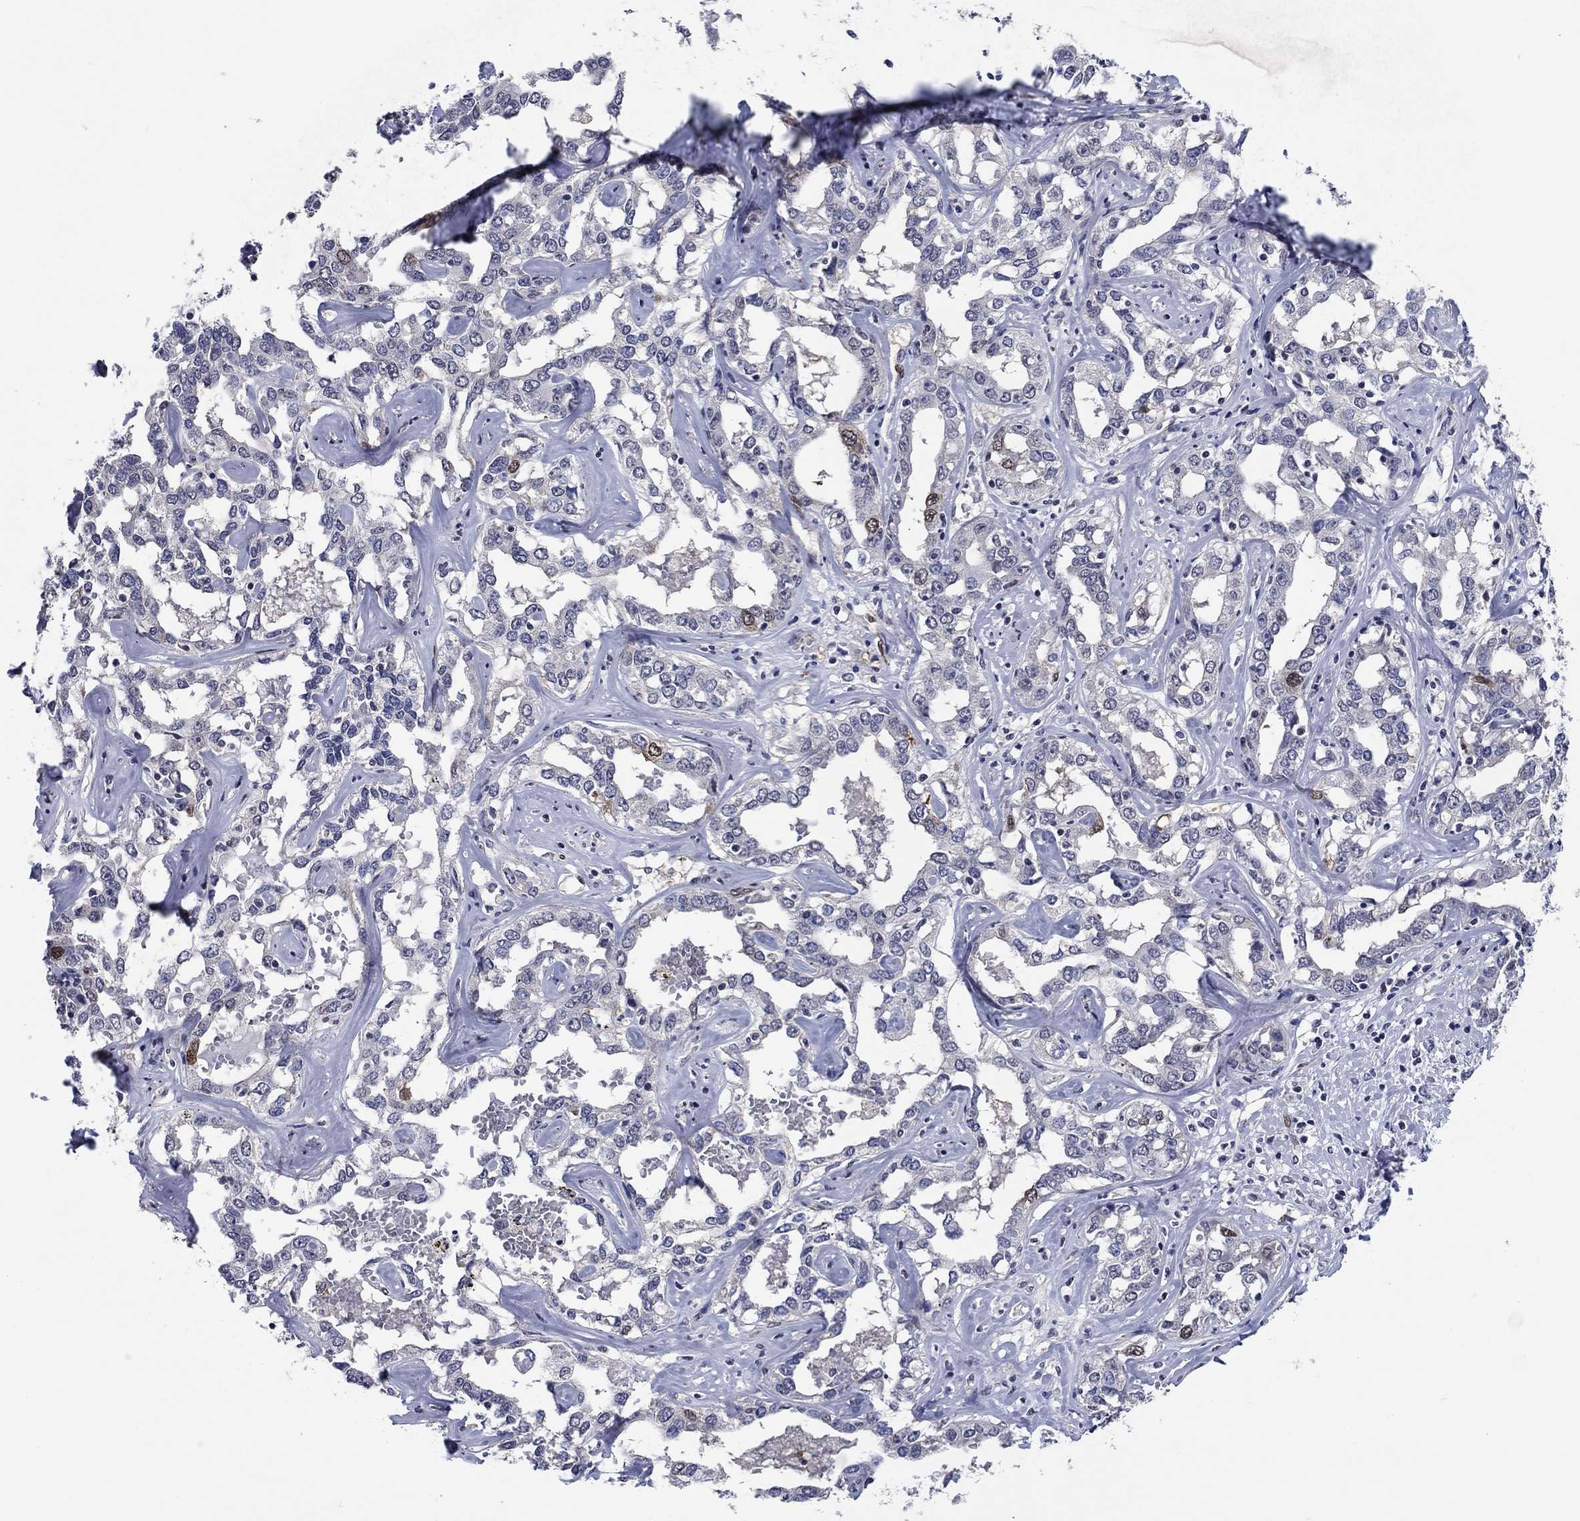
{"staining": {"intensity": "negative", "quantity": "none", "location": "none"}, "tissue": "liver cancer", "cell_type": "Tumor cells", "image_type": "cancer", "snomed": [{"axis": "morphology", "description": "Cholangiocarcinoma"}, {"axis": "topography", "description": "Liver"}], "caption": "A high-resolution image shows IHC staining of liver cancer, which exhibits no significant staining in tumor cells.", "gene": "TYMS", "patient": {"sex": "male", "age": 59}}